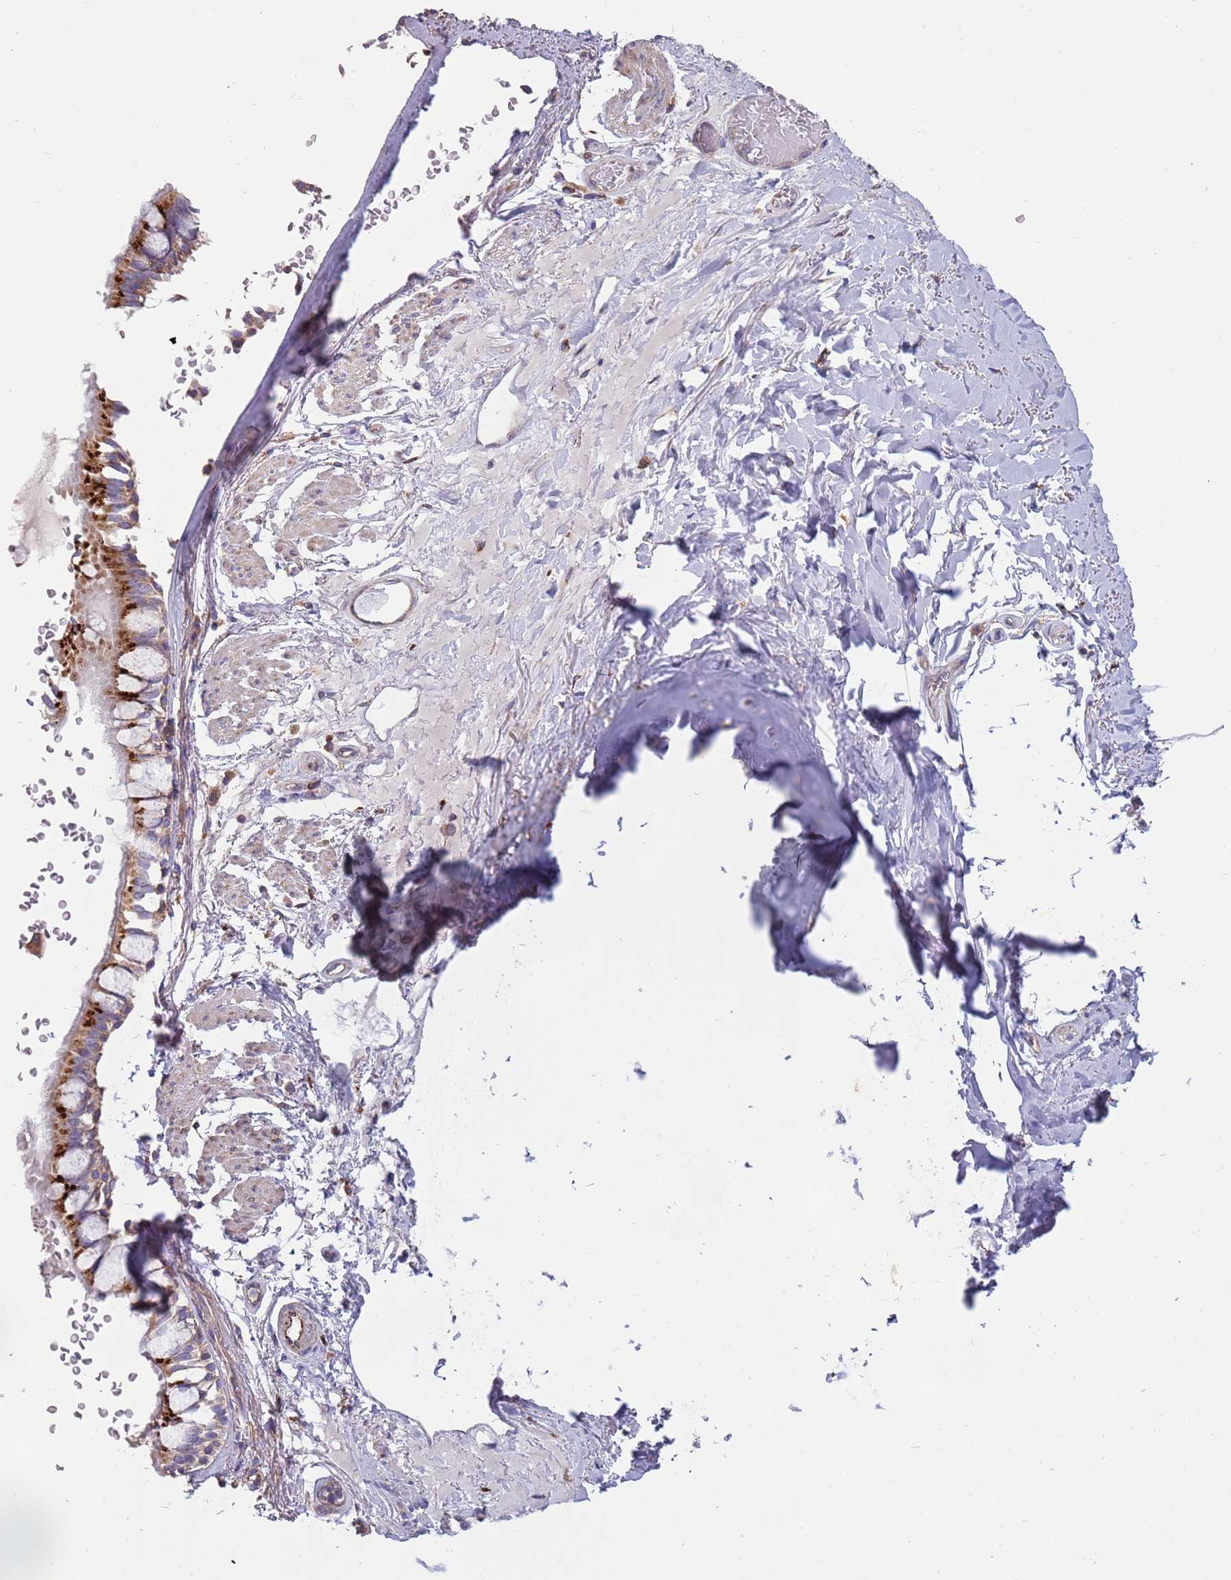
{"staining": {"intensity": "moderate", "quantity": ">75%", "location": "cytoplasmic/membranous"}, "tissue": "bronchus", "cell_type": "Respiratory epithelial cells", "image_type": "normal", "snomed": [{"axis": "morphology", "description": "Normal tissue, NOS"}, {"axis": "topography", "description": "Bronchus"}], "caption": "A photomicrograph of human bronchus stained for a protein exhibits moderate cytoplasmic/membranous brown staining in respiratory epithelial cells.", "gene": "ARMCX6", "patient": {"sex": "male", "age": 70}}